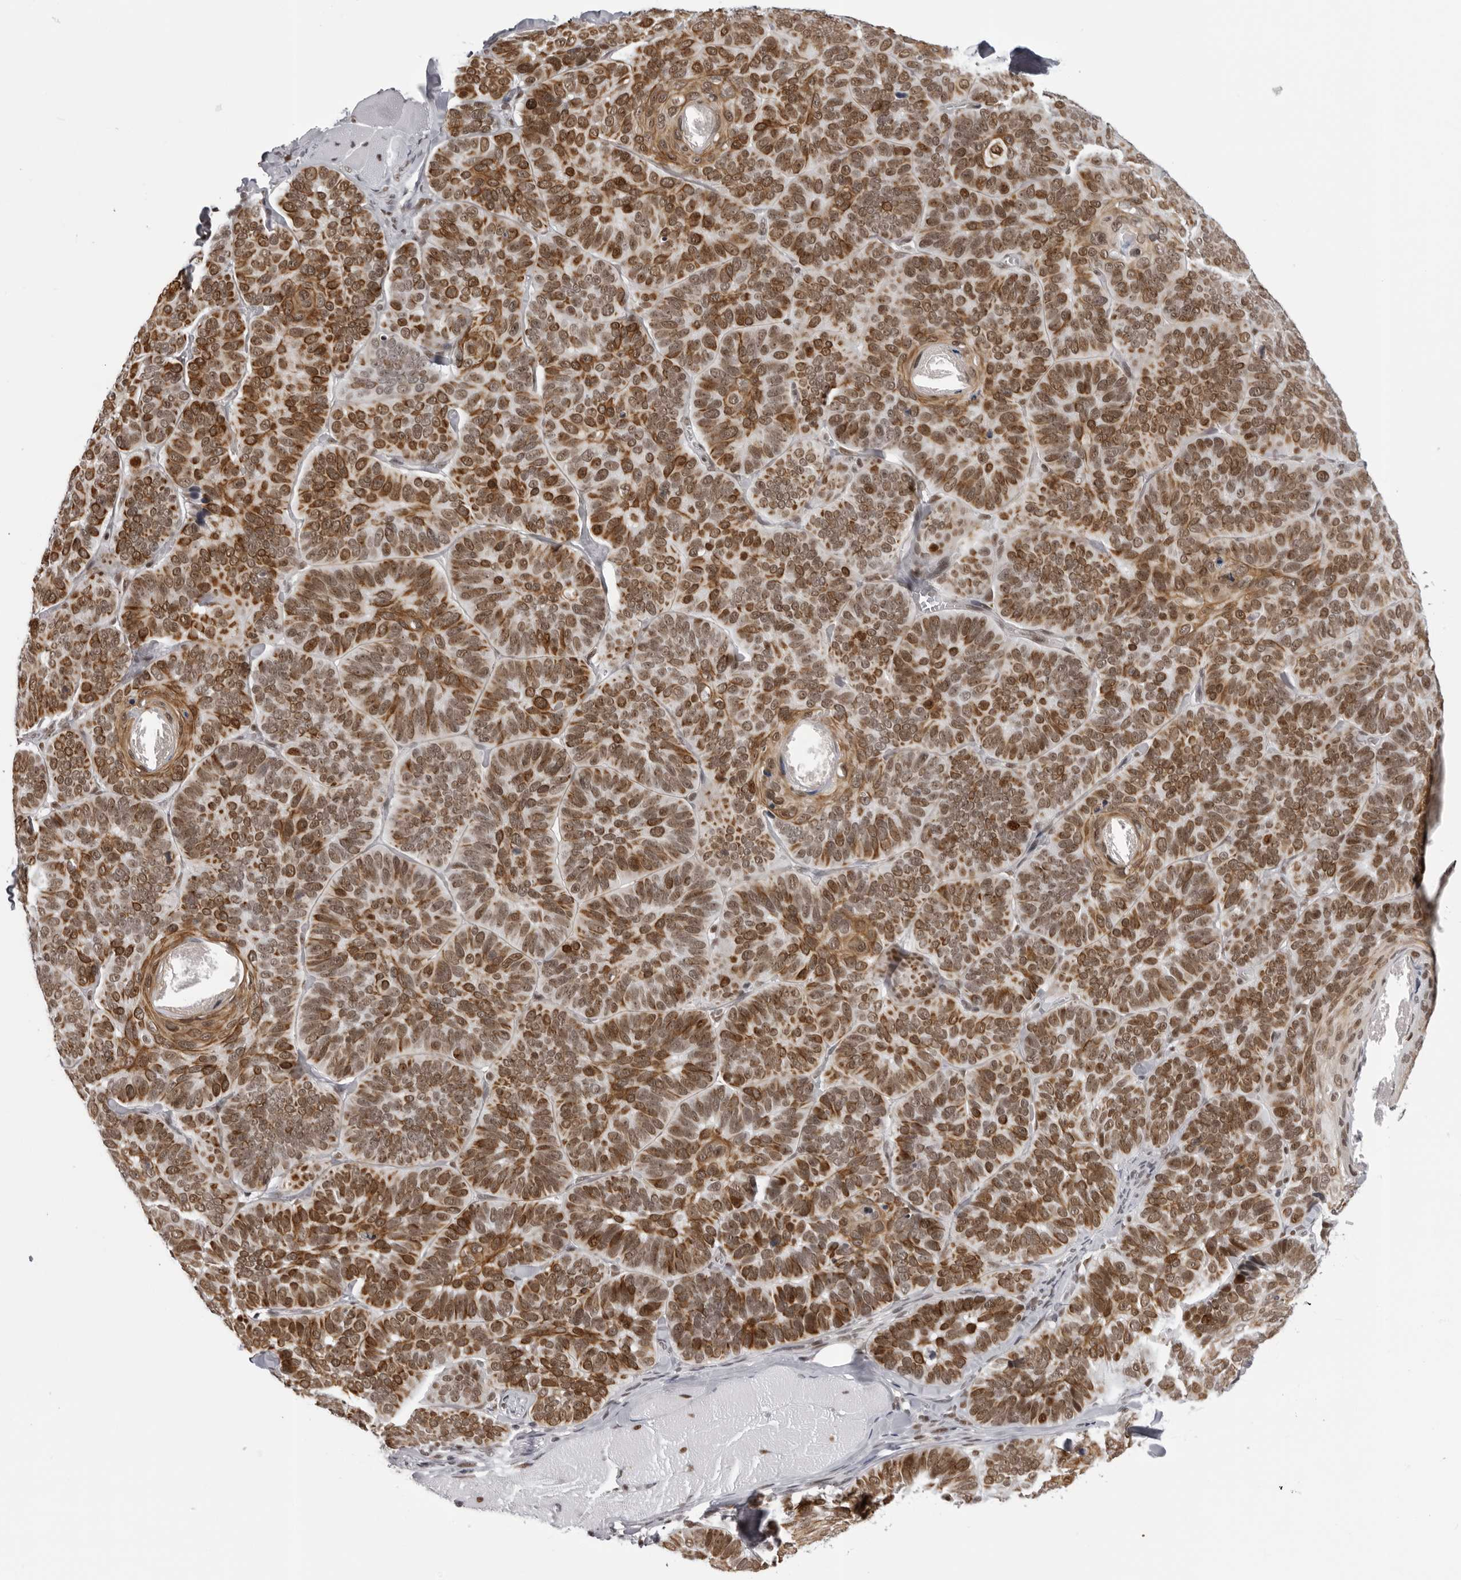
{"staining": {"intensity": "moderate", "quantity": ">75%", "location": "cytoplasmic/membranous,nuclear"}, "tissue": "skin cancer", "cell_type": "Tumor cells", "image_type": "cancer", "snomed": [{"axis": "morphology", "description": "Basal cell carcinoma"}, {"axis": "topography", "description": "Skin"}], "caption": "This is a histology image of immunohistochemistry (IHC) staining of skin basal cell carcinoma, which shows moderate positivity in the cytoplasmic/membranous and nuclear of tumor cells.", "gene": "HEXIM2", "patient": {"sex": "male", "age": 62}}